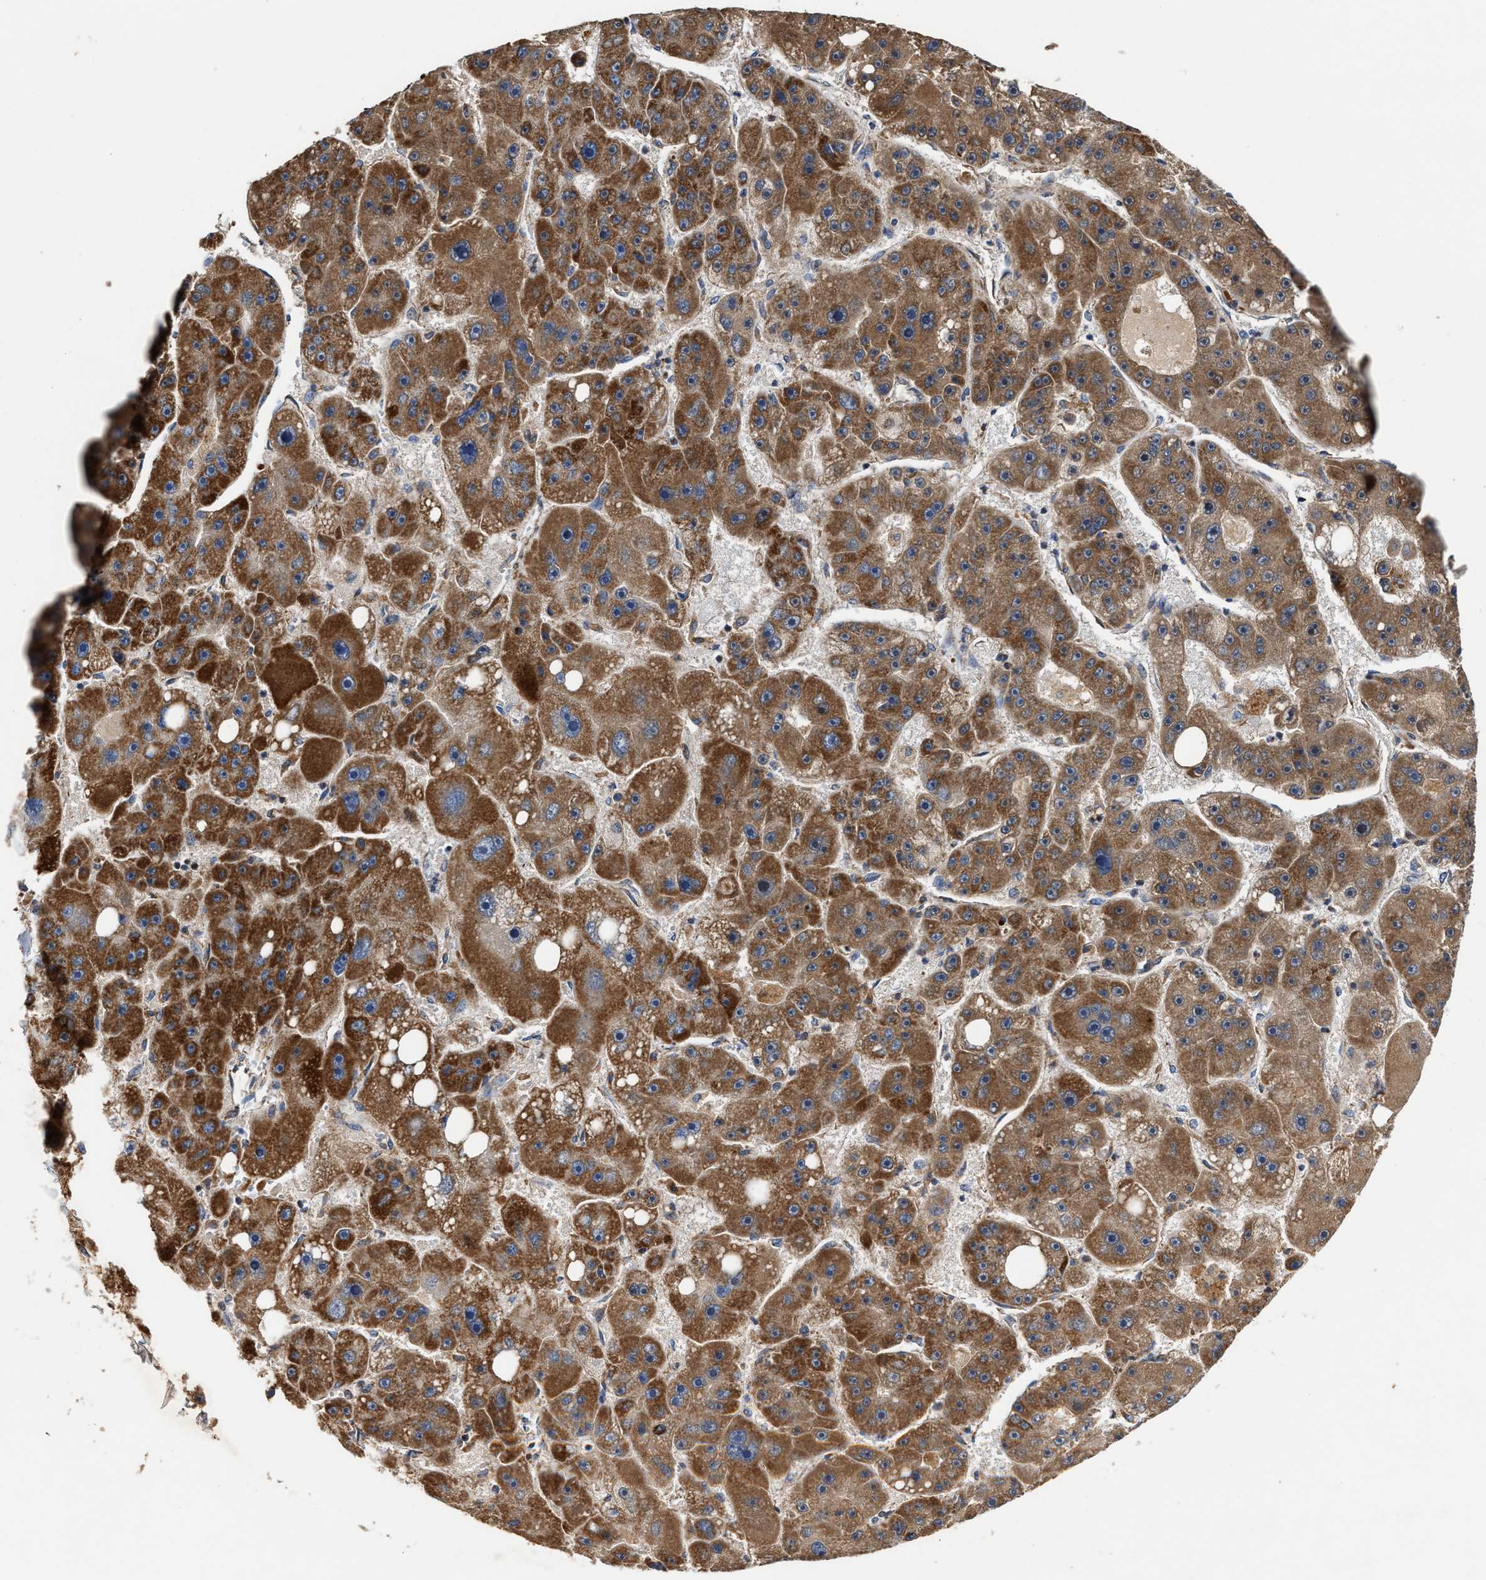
{"staining": {"intensity": "moderate", "quantity": ">75%", "location": "cytoplasmic/membranous"}, "tissue": "liver cancer", "cell_type": "Tumor cells", "image_type": "cancer", "snomed": [{"axis": "morphology", "description": "Carcinoma, Hepatocellular, NOS"}, {"axis": "topography", "description": "Liver"}], "caption": "This is a micrograph of immunohistochemistry staining of liver cancer, which shows moderate expression in the cytoplasmic/membranous of tumor cells.", "gene": "MECR", "patient": {"sex": "female", "age": 61}}